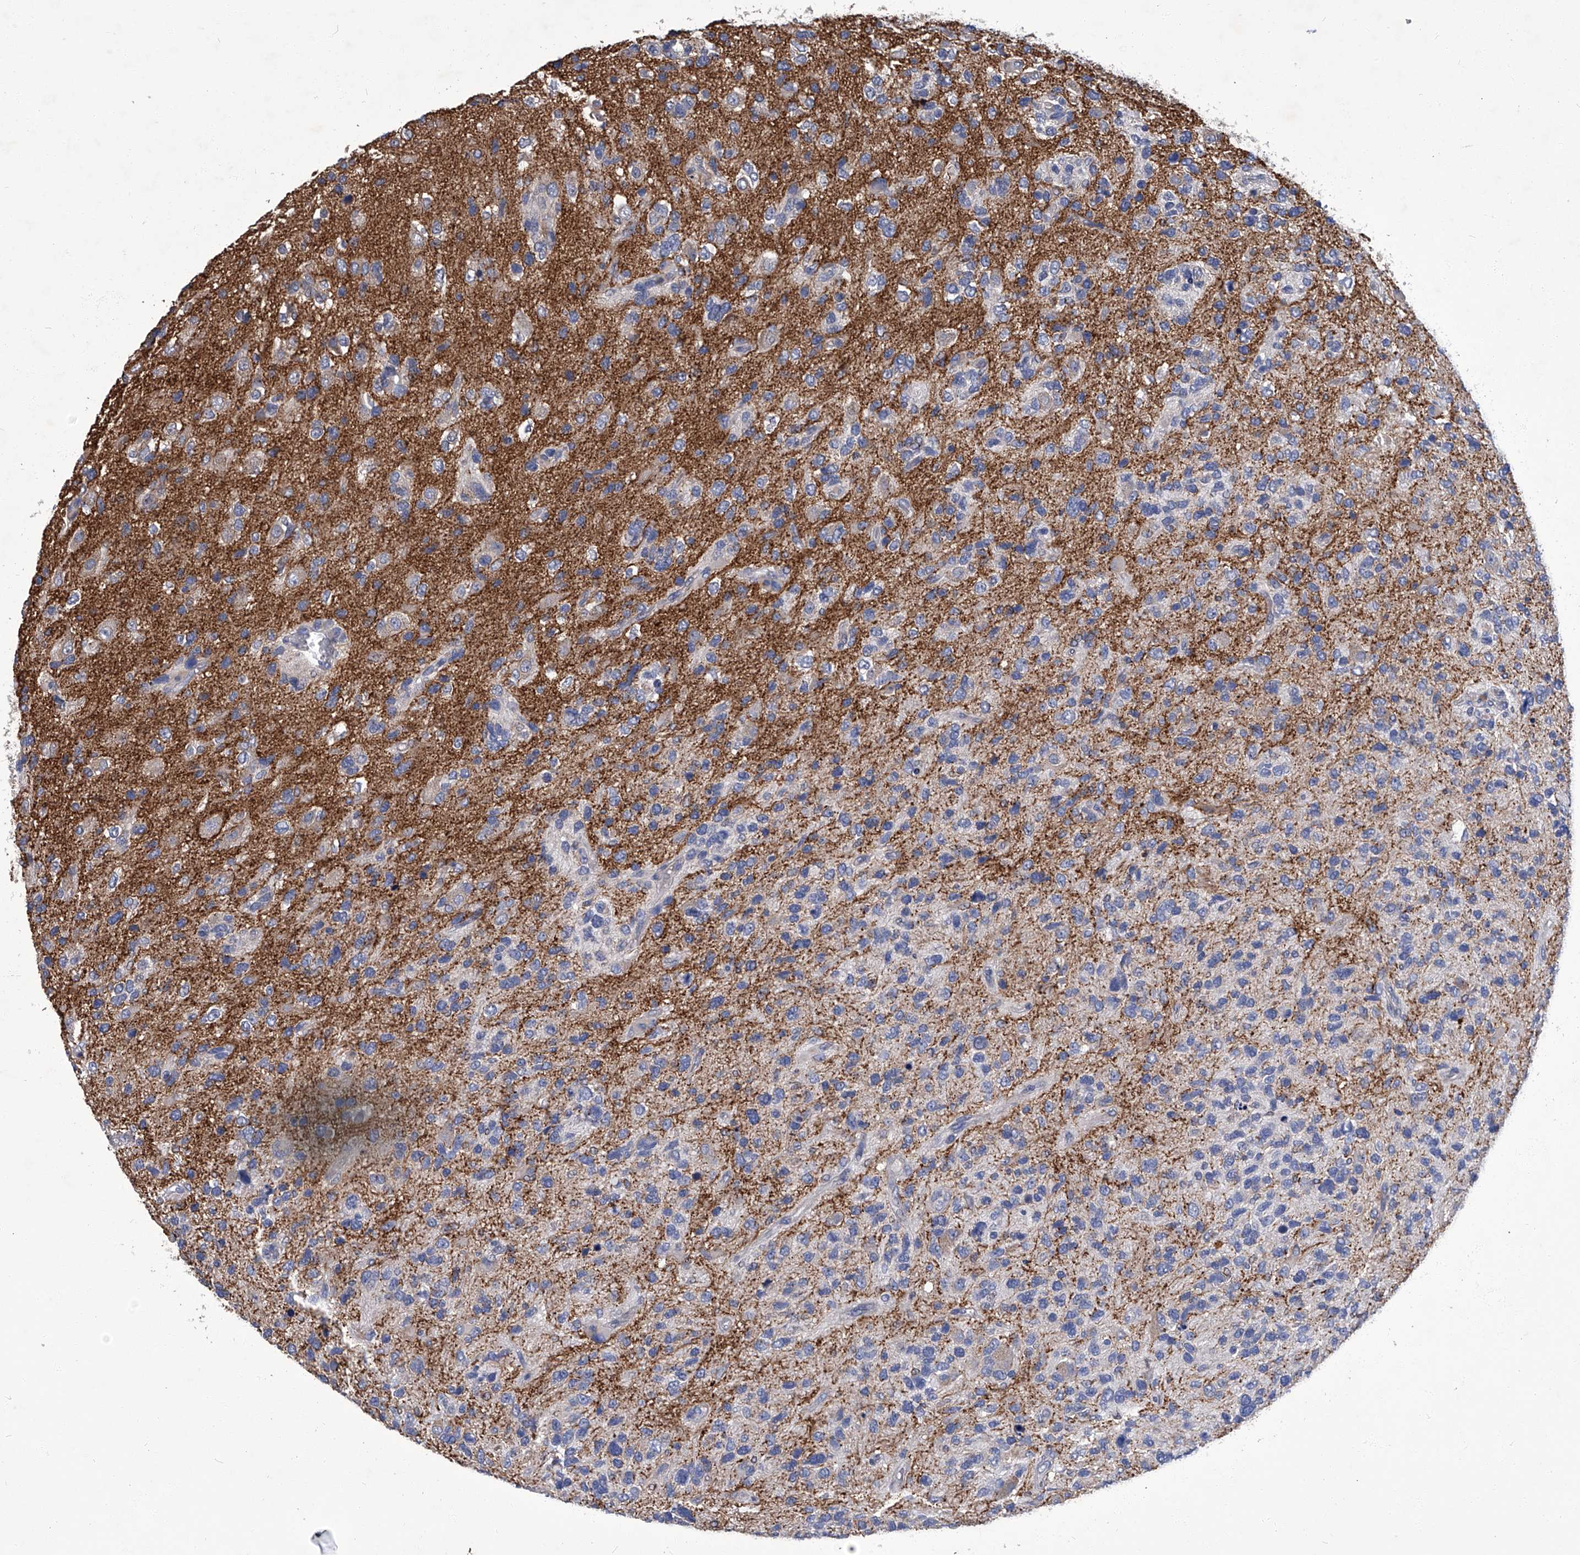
{"staining": {"intensity": "negative", "quantity": "none", "location": "none"}, "tissue": "glioma", "cell_type": "Tumor cells", "image_type": "cancer", "snomed": [{"axis": "morphology", "description": "Glioma, malignant, High grade"}, {"axis": "topography", "description": "Brain"}], "caption": "Malignant glioma (high-grade) was stained to show a protein in brown. There is no significant expression in tumor cells.", "gene": "TGFBR1", "patient": {"sex": "female", "age": 58}}